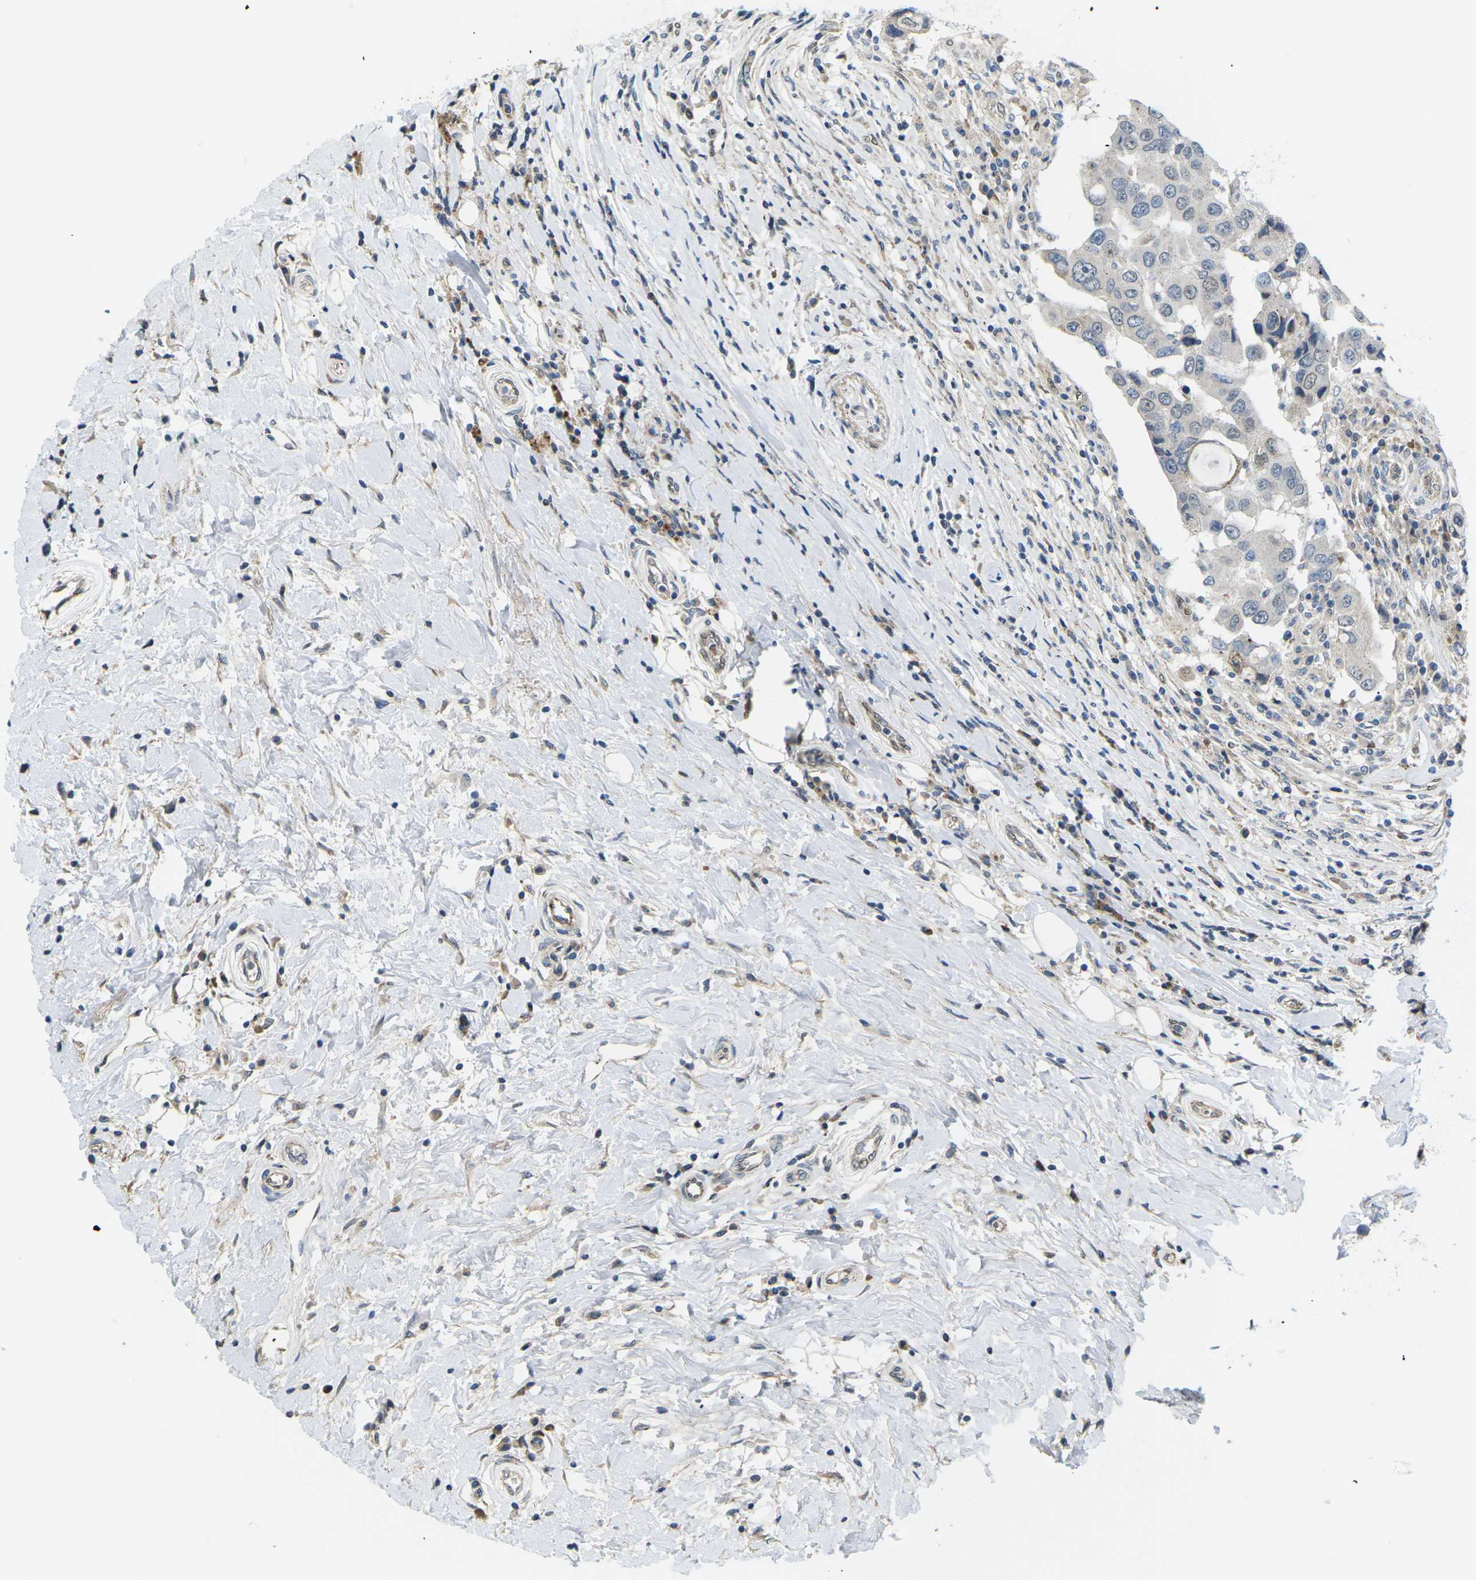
{"staining": {"intensity": "weak", "quantity": "<25%", "location": "nuclear"}, "tissue": "breast cancer", "cell_type": "Tumor cells", "image_type": "cancer", "snomed": [{"axis": "morphology", "description": "Duct carcinoma"}, {"axis": "topography", "description": "Breast"}], "caption": "This is an IHC image of intraductal carcinoma (breast). There is no expression in tumor cells.", "gene": "ERBB4", "patient": {"sex": "female", "age": 27}}